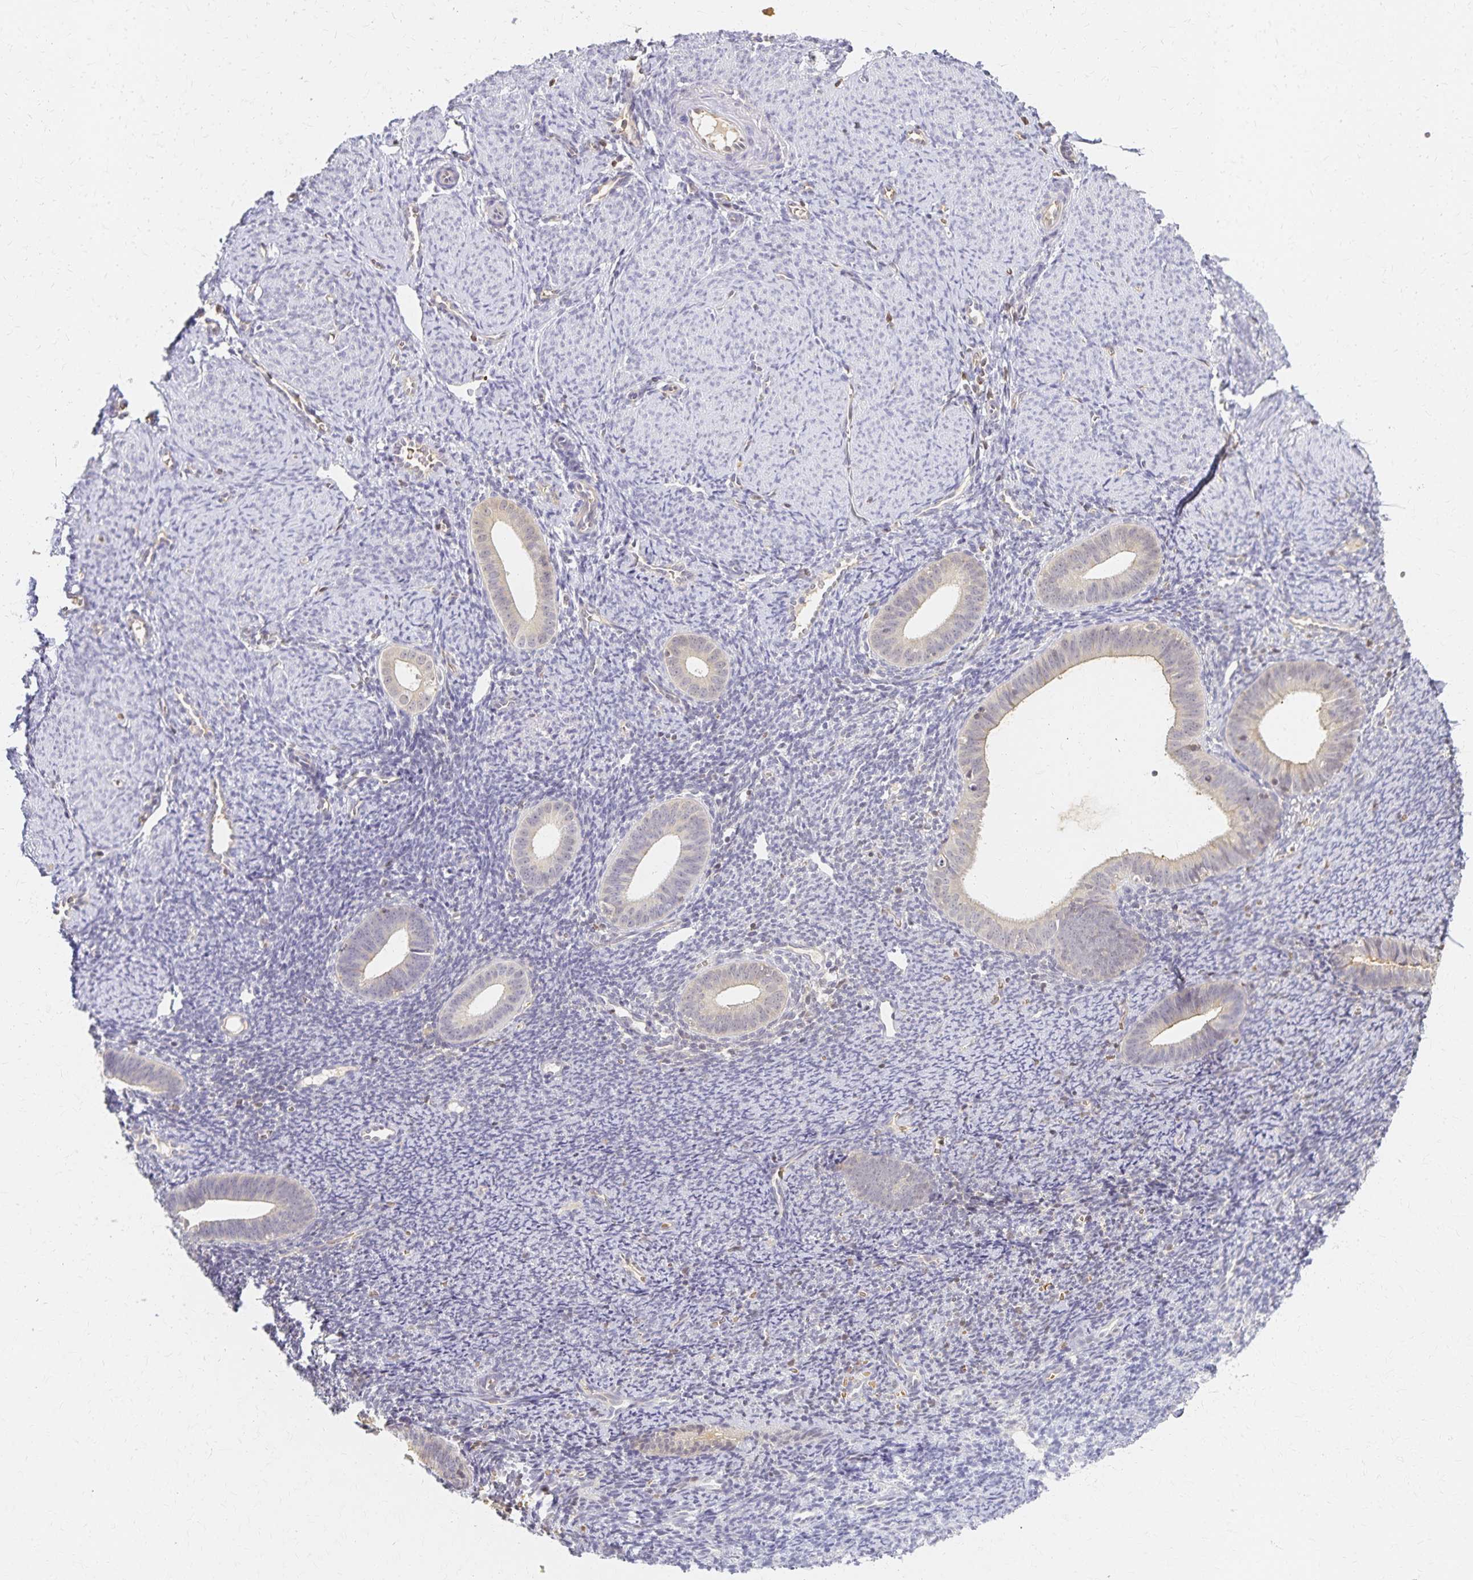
{"staining": {"intensity": "negative", "quantity": "none", "location": "none"}, "tissue": "endometrium", "cell_type": "Cells in endometrial stroma", "image_type": "normal", "snomed": [{"axis": "morphology", "description": "Normal tissue, NOS"}, {"axis": "topography", "description": "Endometrium"}], "caption": "Human endometrium stained for a protein using immunohistochemistry (IHC) demonstrates no positivity in cells in endometrial stroma.", "gene": "AZGP1", "patient": {"sex": "female", "age": 39}}